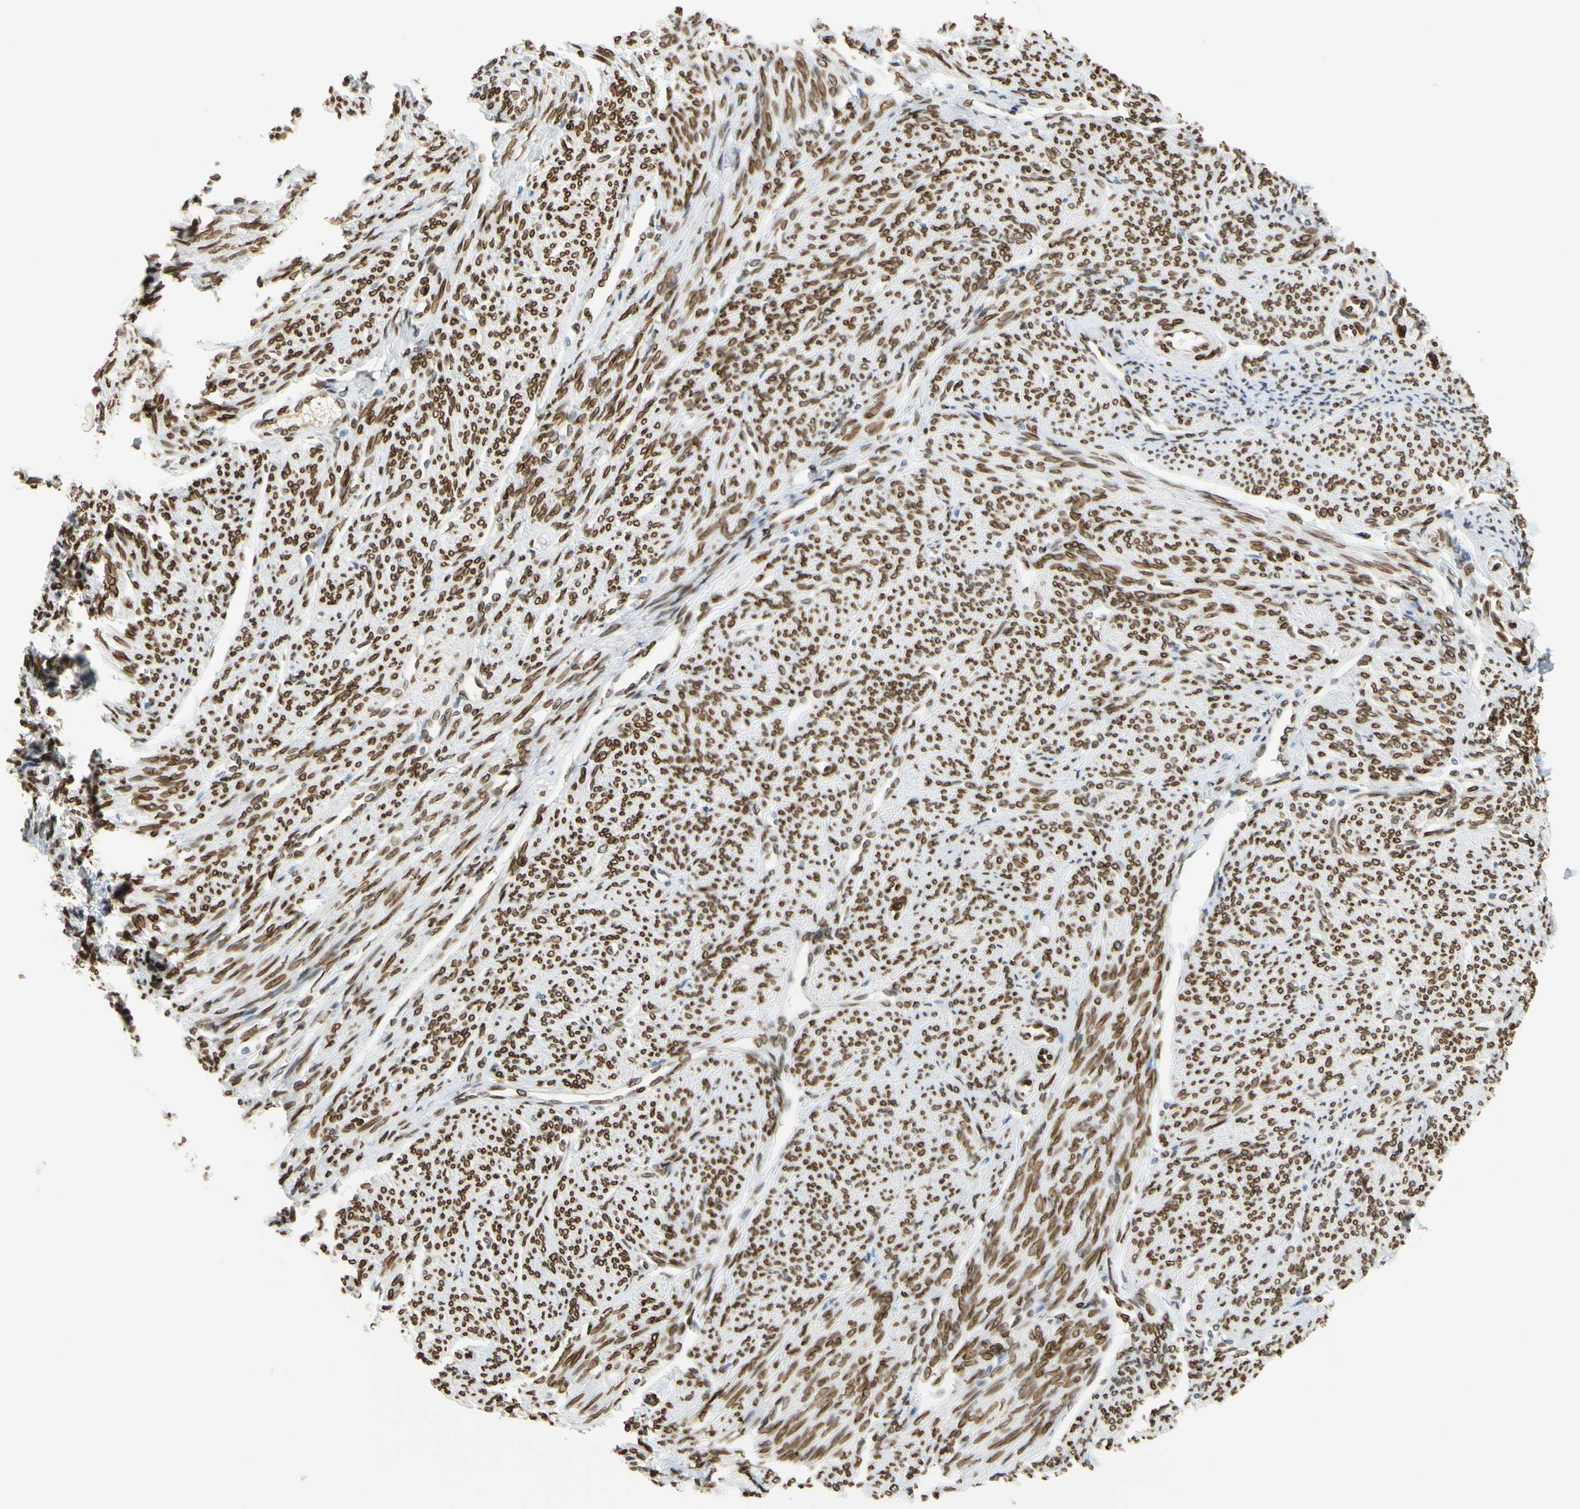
{"staining": {"intensity": "moderate", "quantity": ">75%", "location": "cytoplasmic/membranous,nuclear"}, "tissue": "smooth muscle", "cell_type": "Smooth muscle cells", "image_type": "normal", "snomed": [{"axis": "morphology", "description": "Normal tissue, NOS"}, {"axis": "topography", "description": "Smooth muscle"}], "caption": "Protein expression analysis of unremarkable smooth muscle shows moderate cytoplasmic/membranous,nuclear expression in approximately >75% of smooth muscle cells. Nuclei are stained in blue.", "gene": "SUN1", "patient": {"sex": "female", "age": 65}}